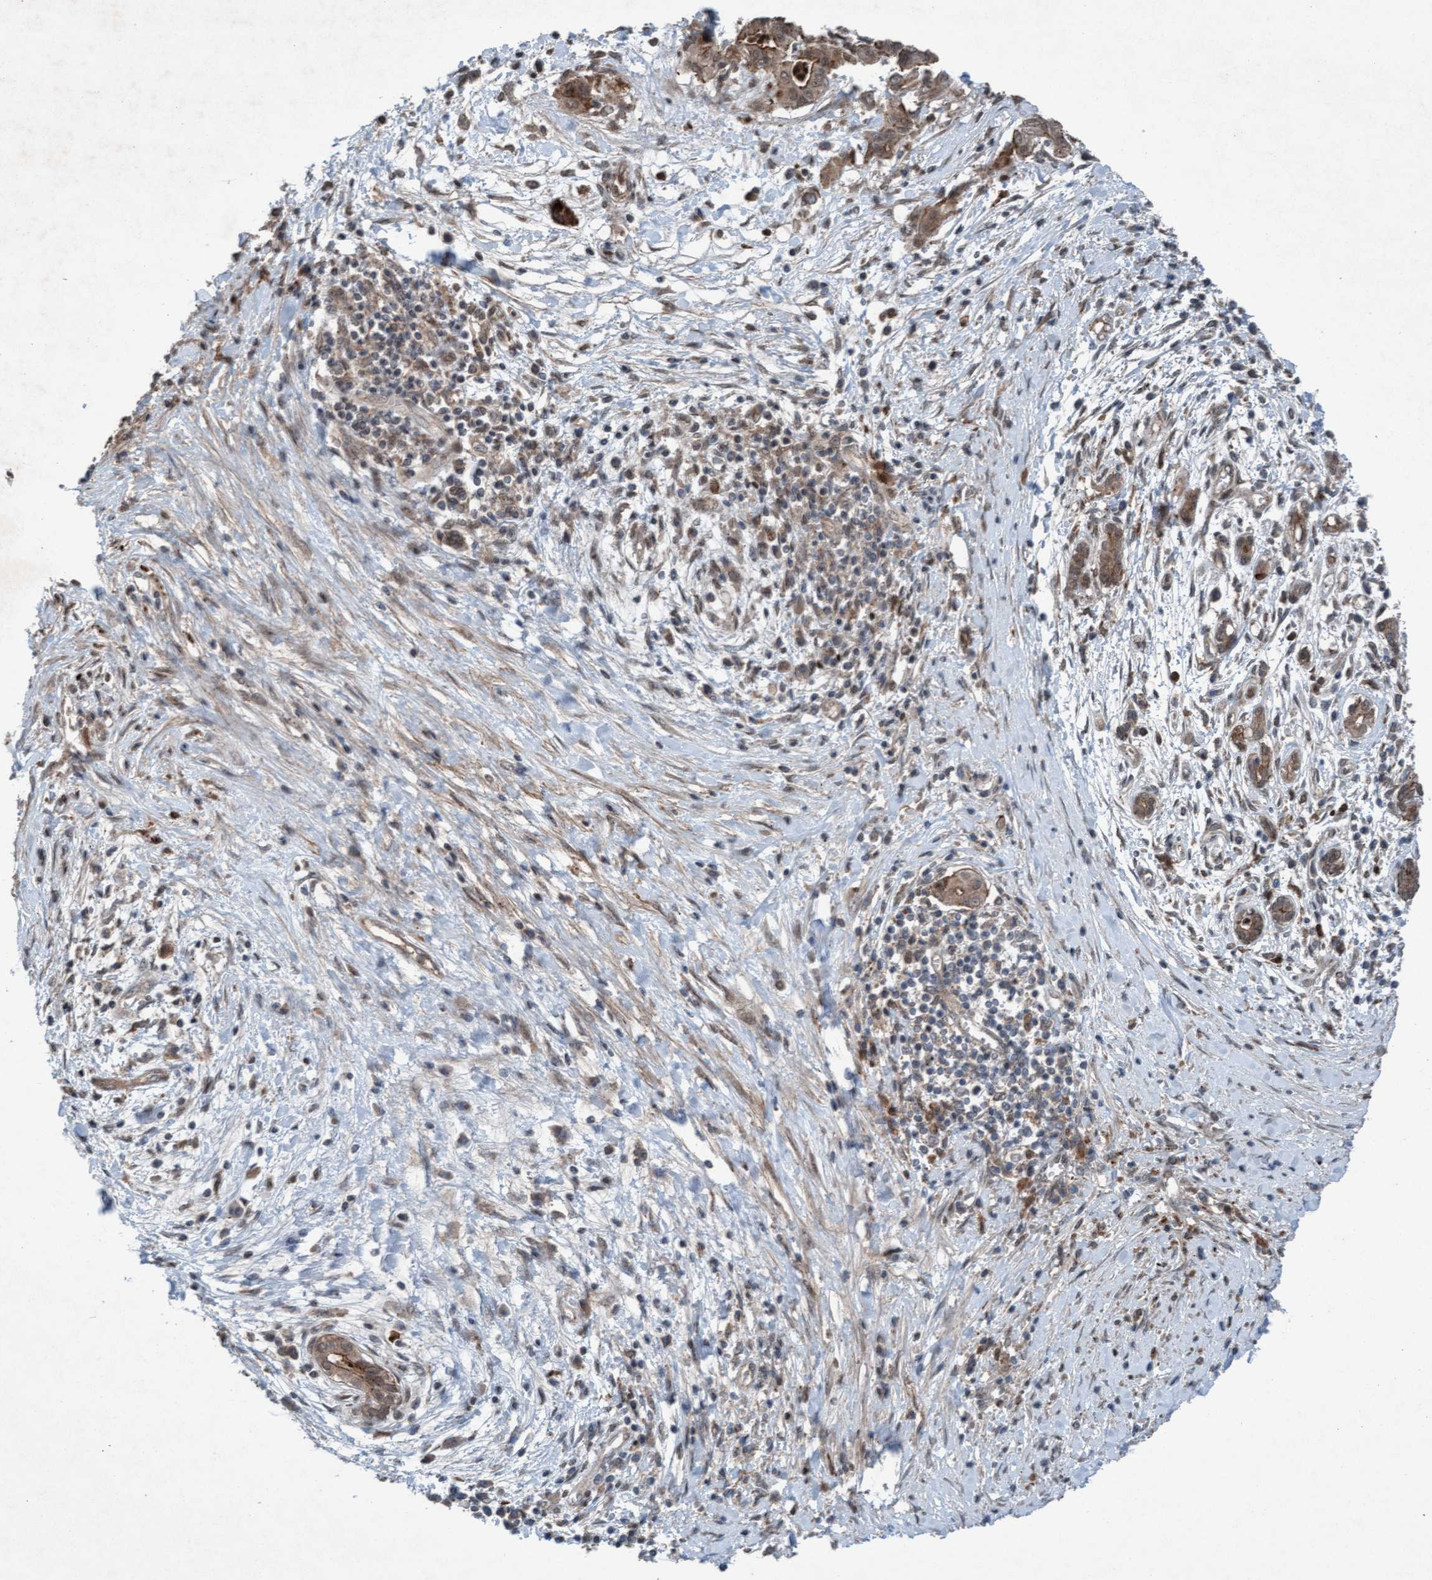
{"staining": {"intensity": "weak", "quantity": ">75%", "location": "cytoplasmic/membranous"}, "tissue": "pancreatic cancer", "cell_type": "Tumor cells", "image_type": "cancer", "snomed": [{"axis": "morphology", "description": "Adenocarcinoma, NOS"}, {"axis": "topography", "description": "Pancreas"}], "caption": "Immunohistochemistry (IHC) photomicrograph of neoplastic tissue: pancreatic cancer stained using immunohistochemistry reveals low levels of weak protein expression localized specifically in the cytoplasmic/membranous of tumor cells, appearing as a cytoplasmic/membranous brown color.", "gene": "PLXNB2", "patient": {"sex": "male", "age": 58}}